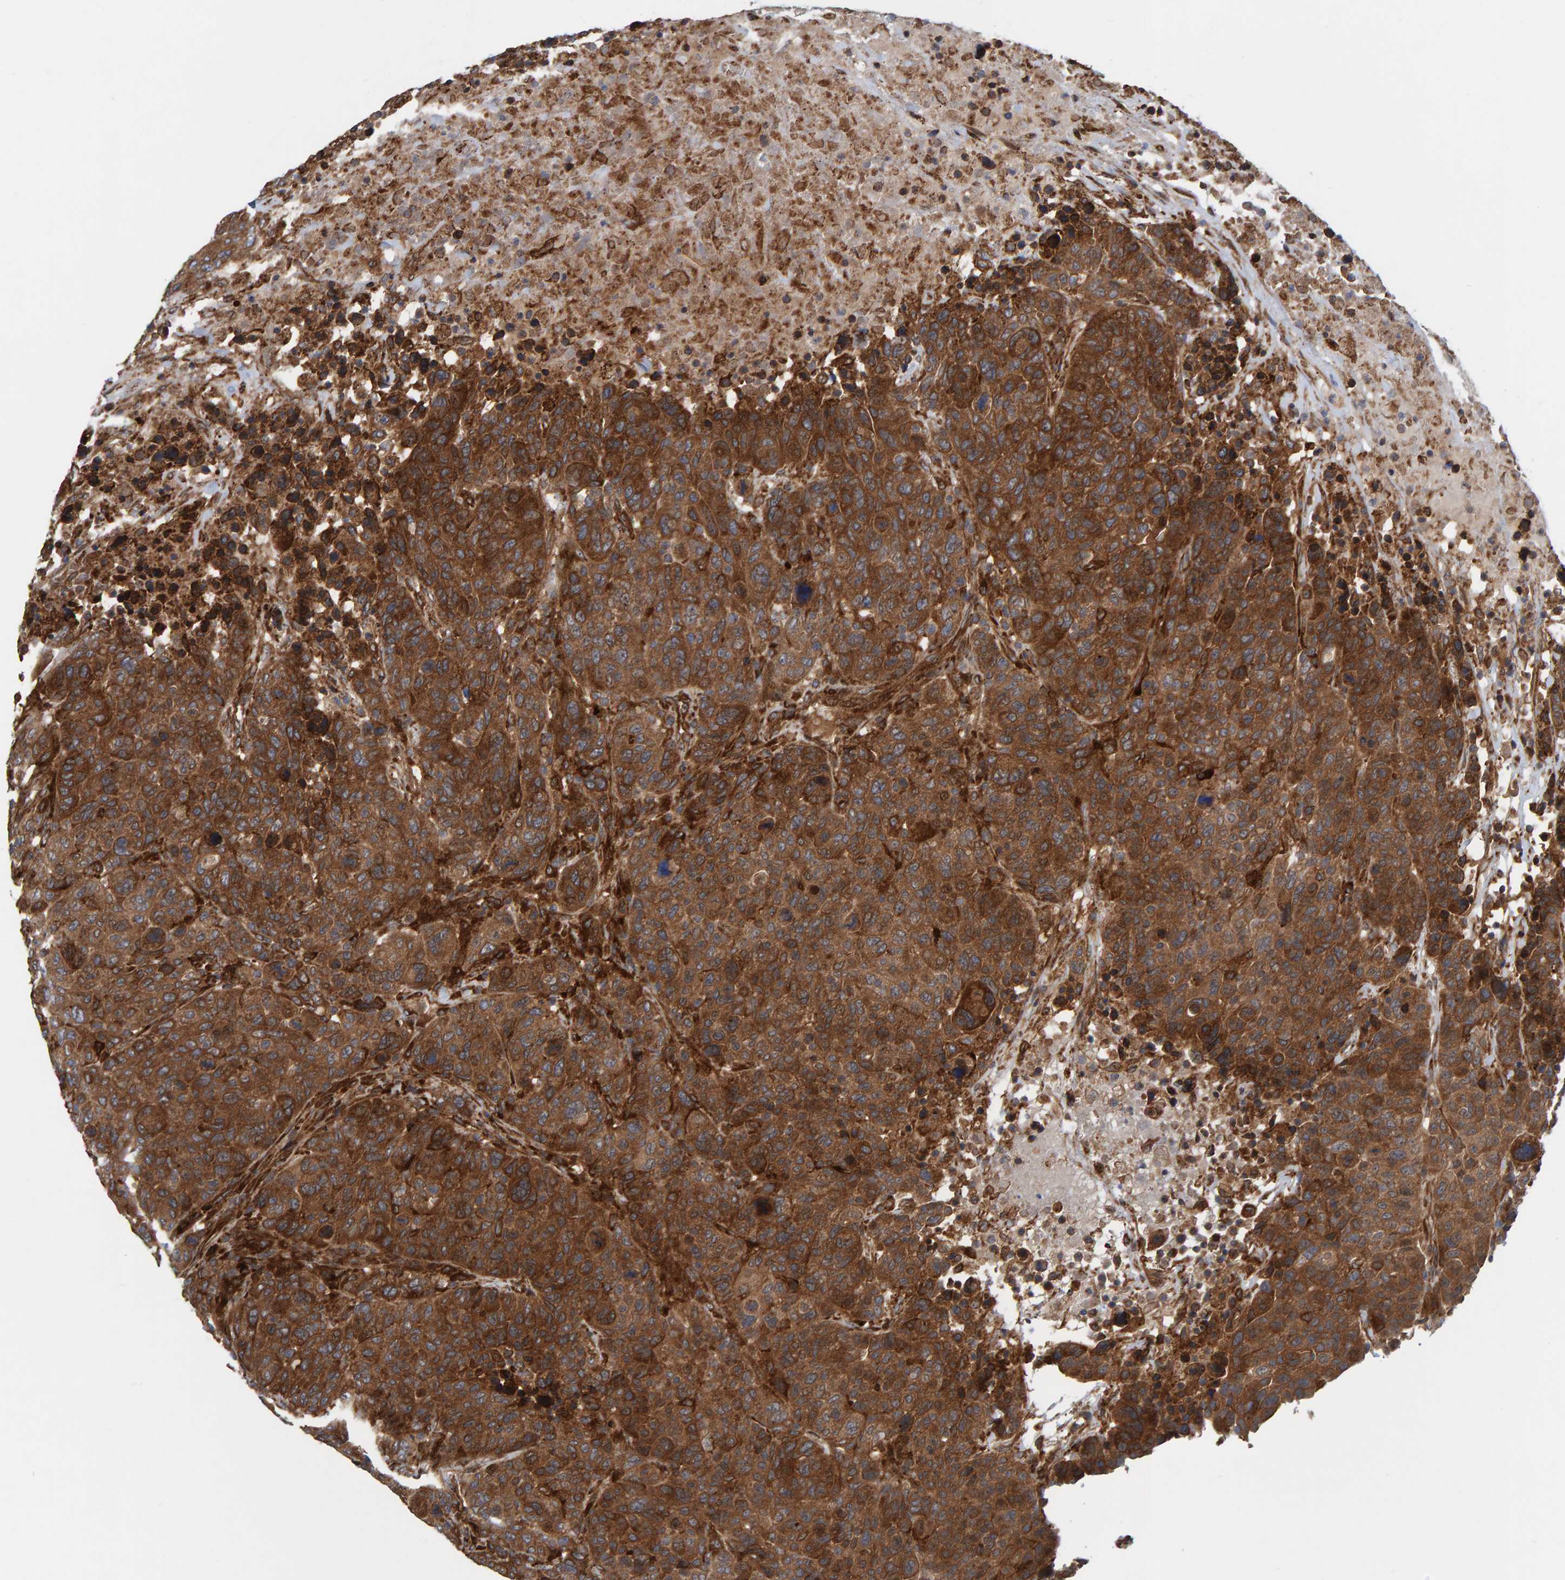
{"staining": {"intensity": "moderate", "quantity": ">75%", "location": "cytoplasmic/membranous"}, "tissue": "breast cancer", "cell_type": "Tumor cells", "image_type": "cancer", "snomed": [{"axis": "morphology", "description": "Duct carcinoma"}, {"axis": "topography", "description": "Breast"}], "caption": "This histopathology image displays breast intraductal carcinoma stained with immunohistochemistry to label a protein in brown. The cytoplasmic/membranous of tumor cells show moderate positivity for the protein. Nuclei are counter-stained blue.", "gene": "KIAA0753", "patient": {"sex": "female", "age": 37}}